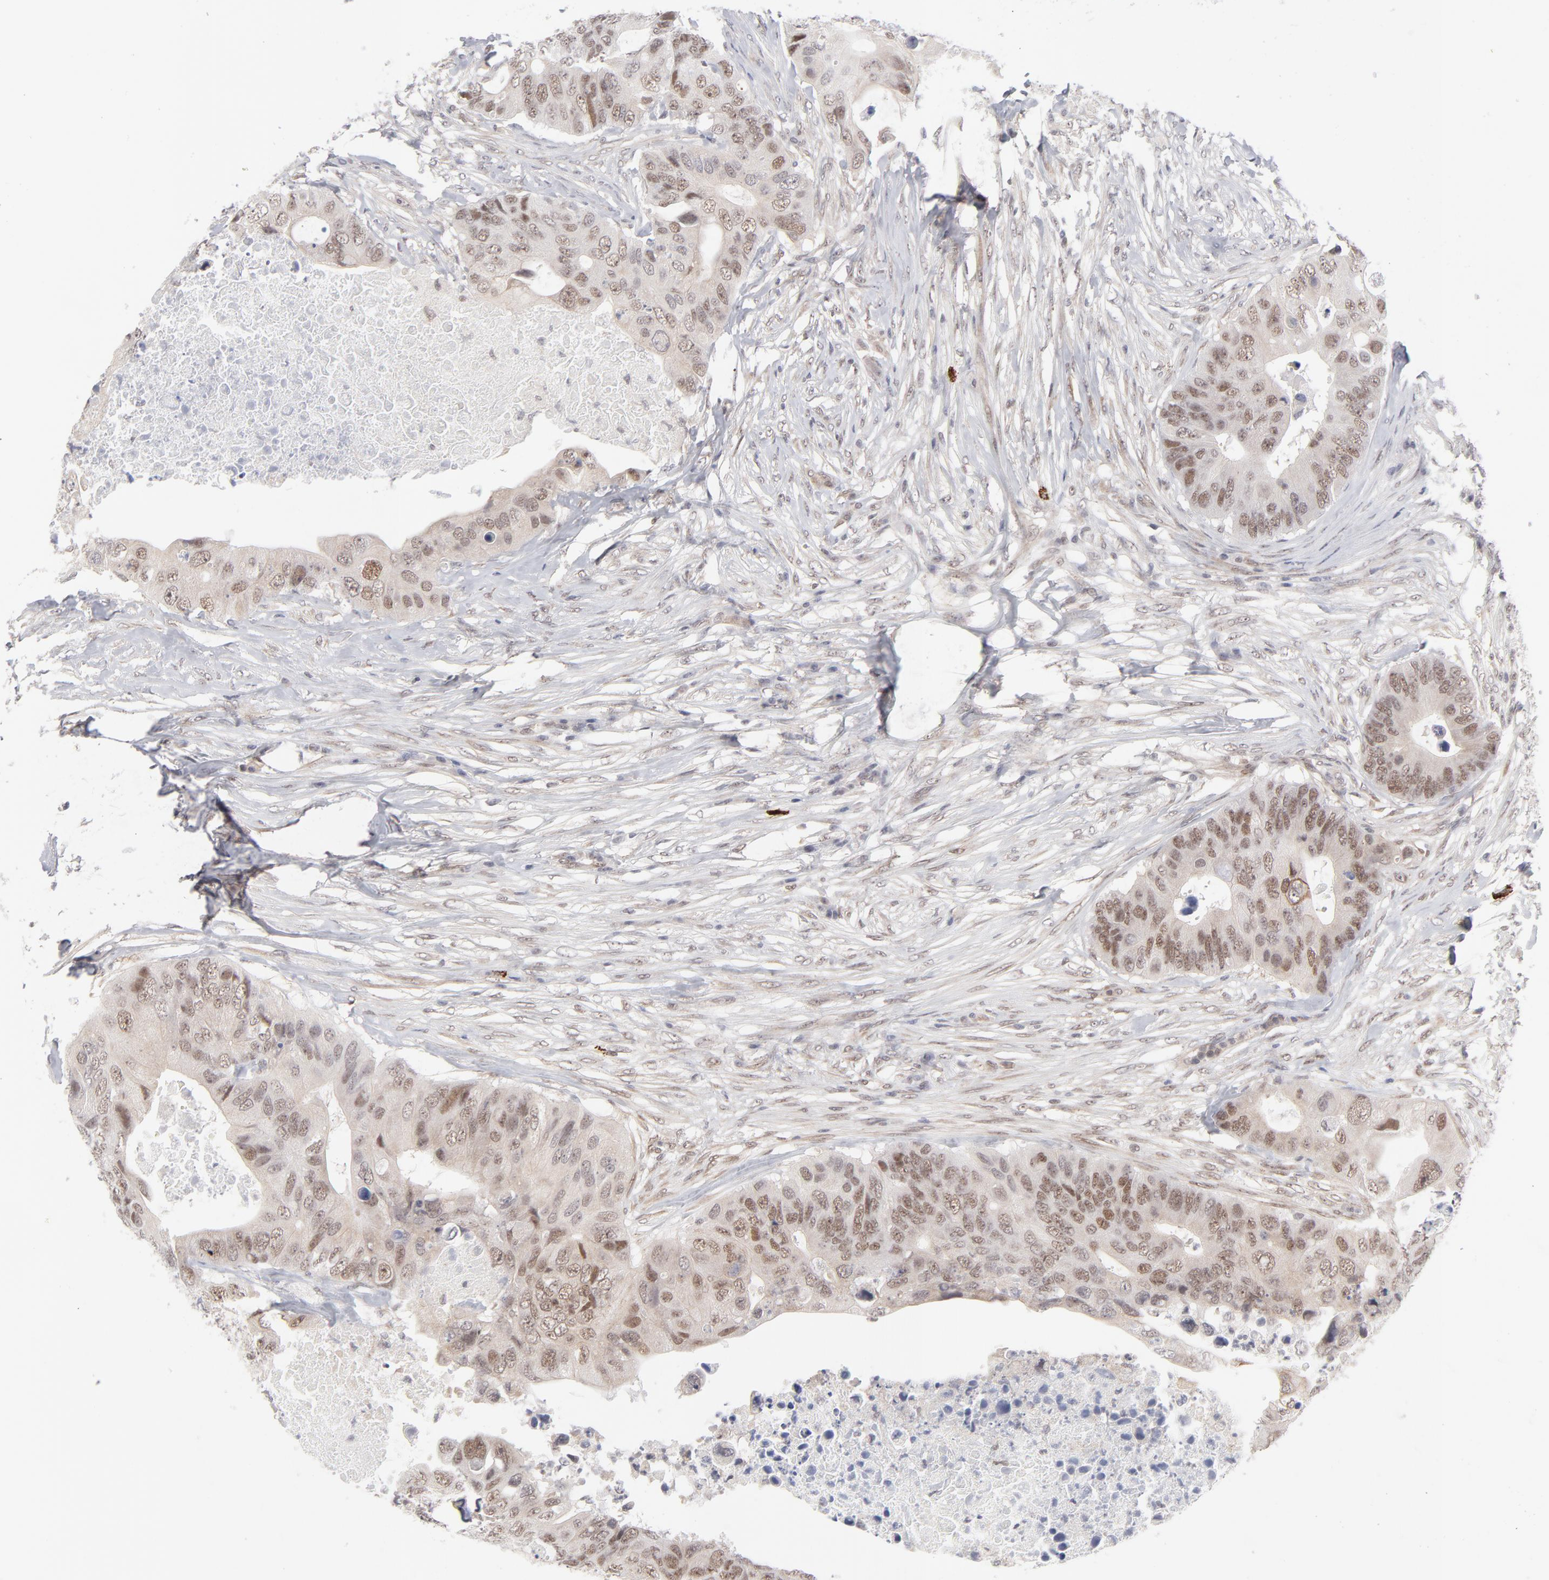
{"staining": {"intensity": "weak", "quantity": ">75%", "location": "cytoplasmic/membranous,nuclear"}, "tissue": "colorectal cancer", "cell_type": "Tumor cells", "image_type": "cancer", "snomed": [{"axis": "morphology", "description": "Adenocarcinoma, NOS"}, {"axis": "topography", "description": "Colon"}], "caption": "Protein expression by IHC exhibits weak cytoplasmic/membranous and nuclear positivity in about >75% of tumor cells in adenocarcinoma (colorectal). (Brightfield microscopy of DAB IHC at high magnification).", "gene": "NBN", "patient": {"sex": "male", "age": 71}}